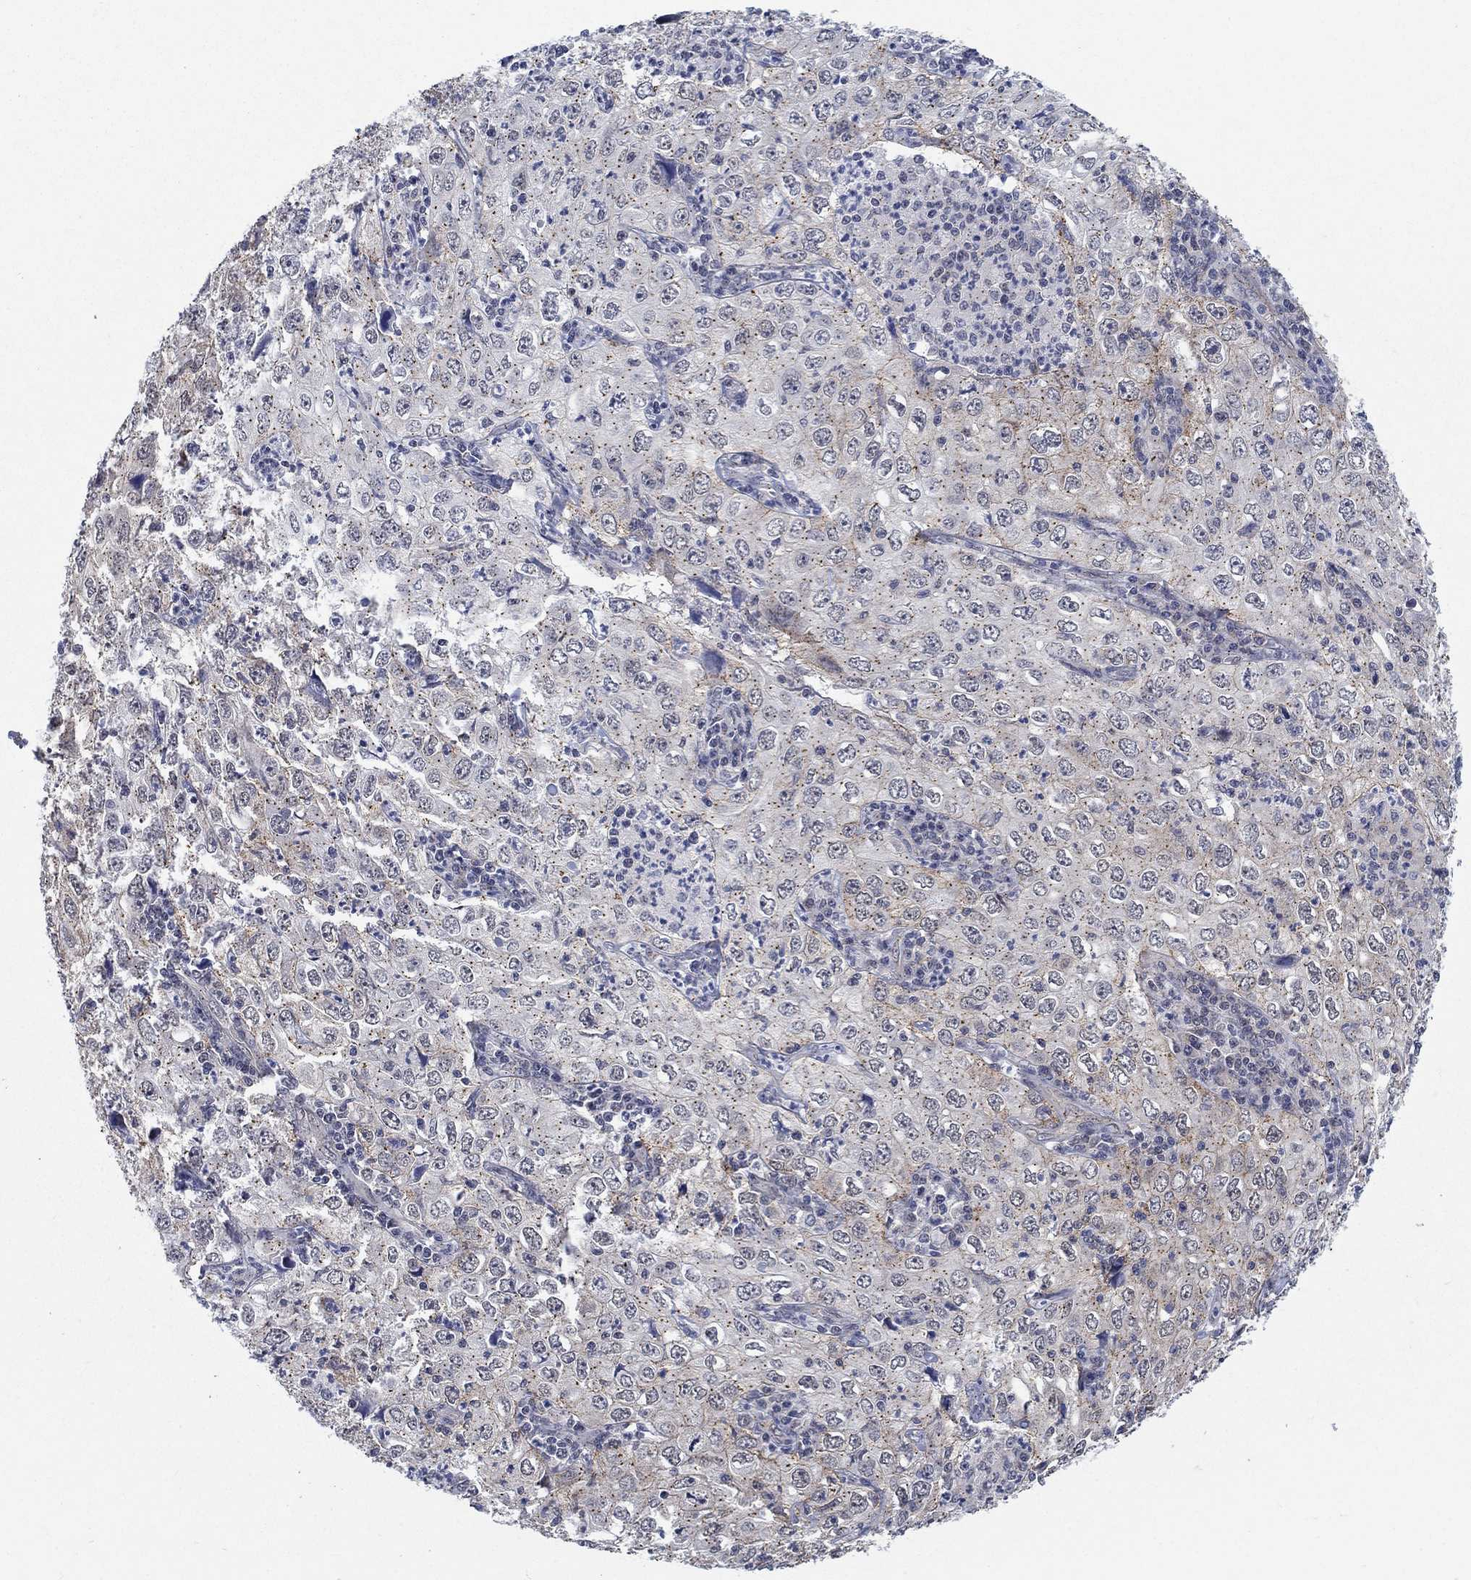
{"staining": {"intensity": "moderate", "quantity": "25%-75%", "location": "cytoplasmic/membranous"}, "tissue": "cervical cancer", "cell_type": "Tumor cells", "image_type": "cancer", "snomed": [{"axis": "morphology", "description": "Squamous cell carcinoma, NOS"}, {"axis": "topography", "description": "Cervix"}], "caption": "This micrograph displays immunohistochemistry staining of squamous cell carcinoma (cervical), with medium moderate cytoplasmic/membranous positivity in about 25%-75% of tumor cells.", "gene": "SH3RF1", "patient": {"sex": "female", "age": 24}}